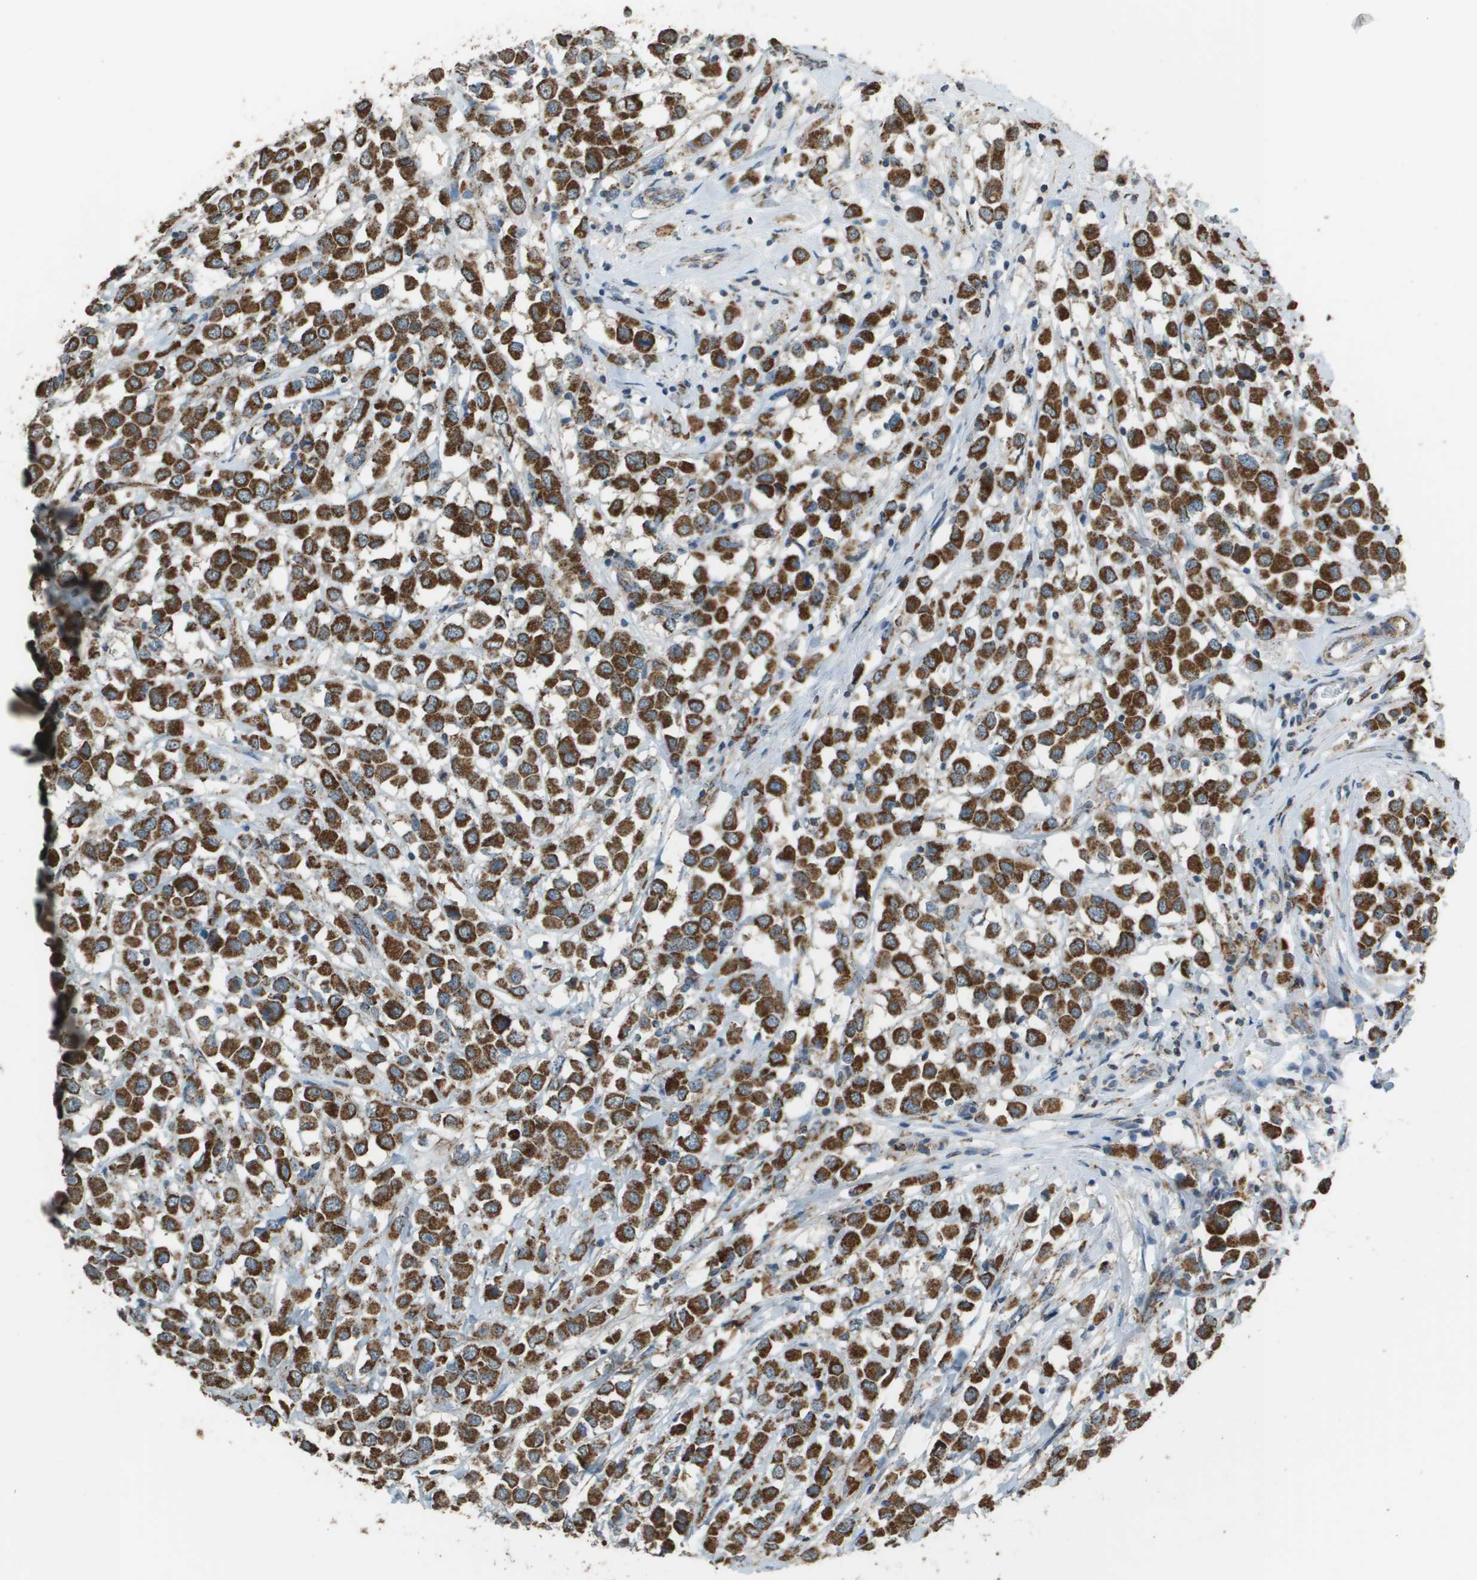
{"staining": {"intensity": "strong", "quantity": ">75%", "location": "cytoplasmic/membranous"}, "tissue": "breast cancer", "cell_type": "Tumor cells", "image_type": "cancer", "snomed": [{"axis": "morphology", "description": "Duct carcinoma"}, {"axis": "topography", "description": "Breast"}], "caption": "Human breast cancer stained for a protein (brown) displays strong cytoplasmic/membranous positive expression in about >75% of tumor cells.", "gene": "FH", "patient": {"sex": "female", "age": 61}}